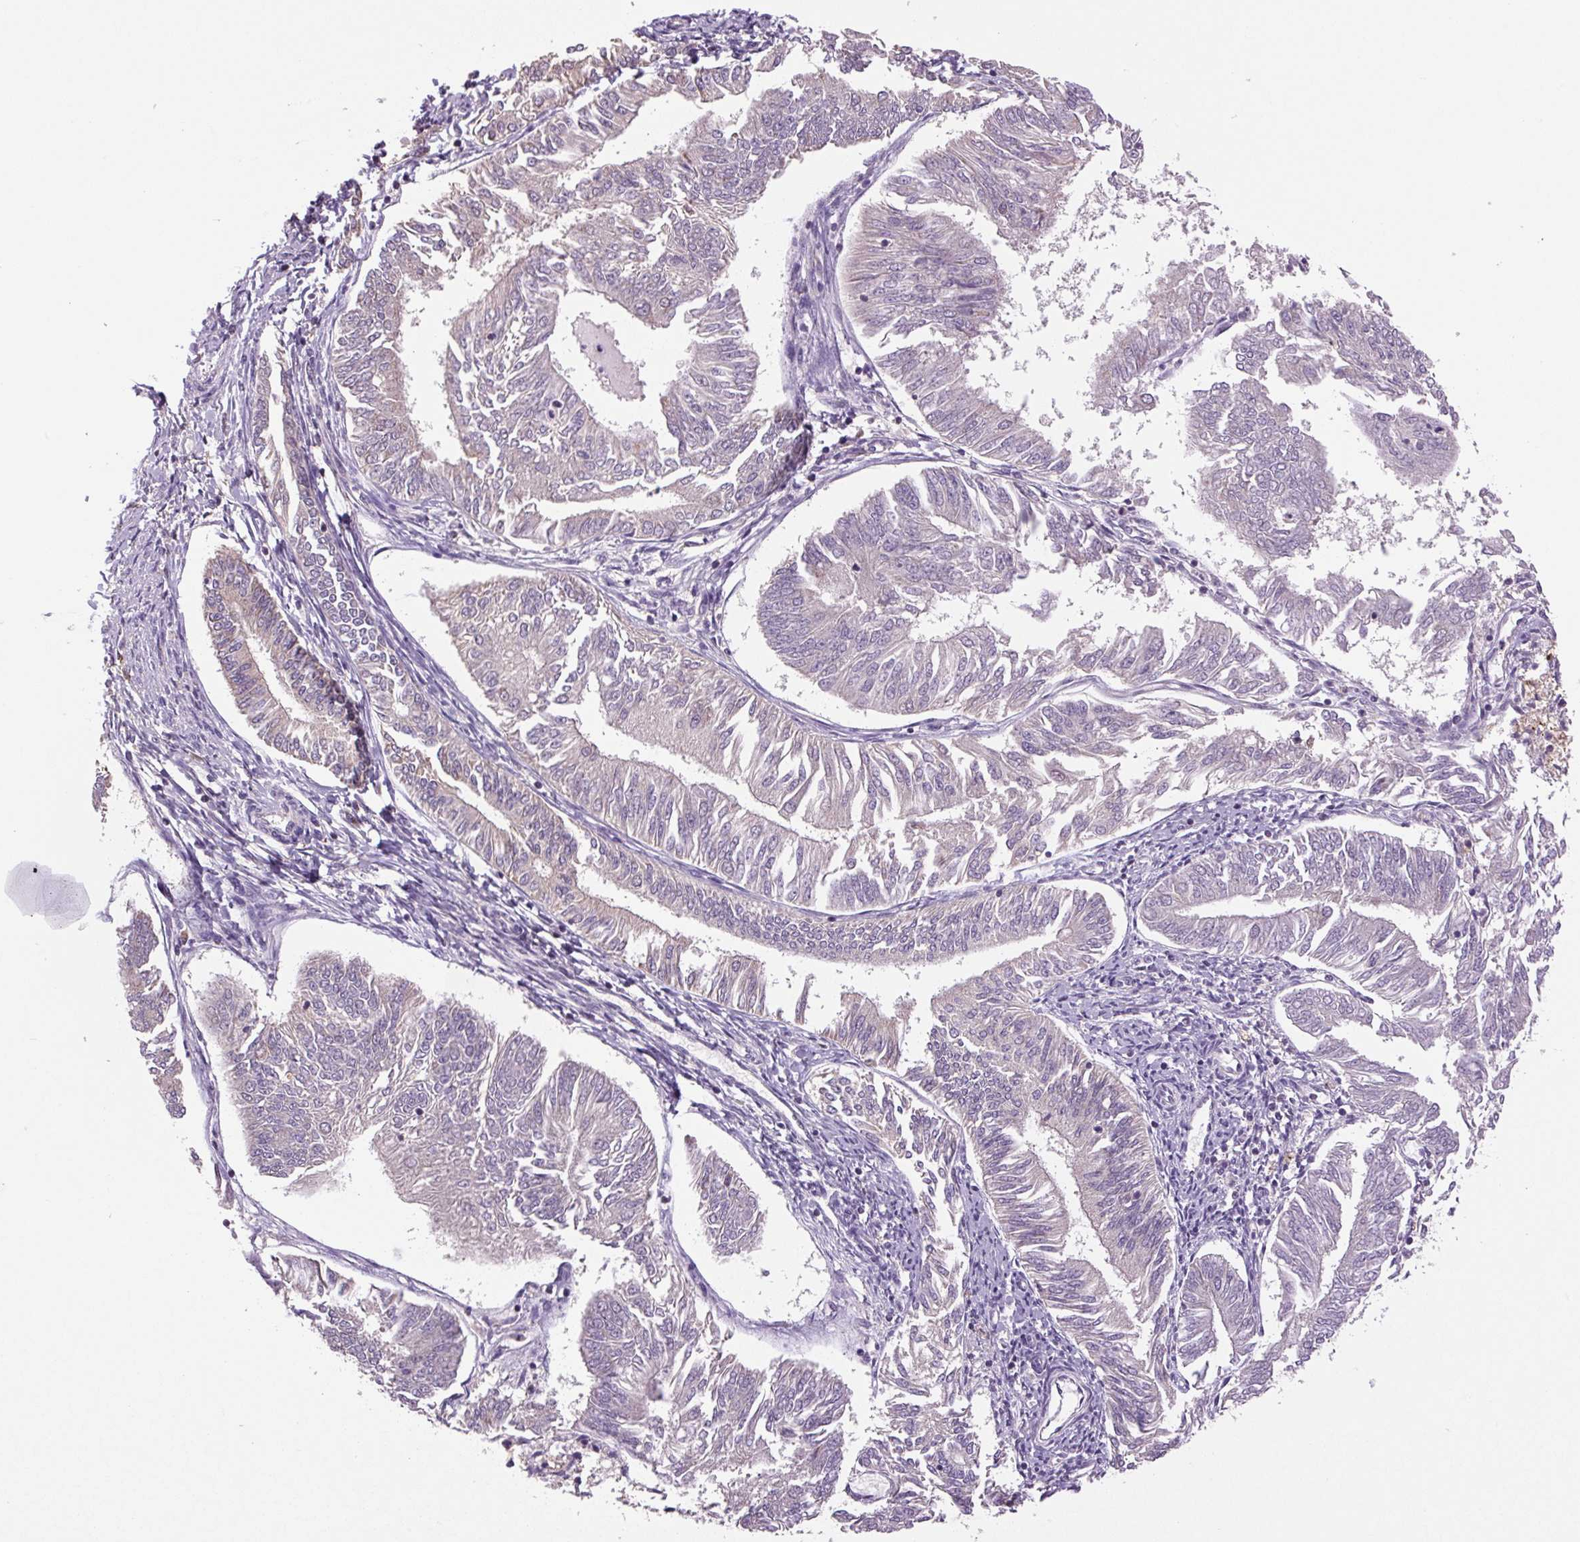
{"staining": {"intensity": "negative", "quantity": "none", "location": "none"}, "tissue": "endometrial cancer", "cell_type": "Tumor cells", "image_type": "cancer", "snomed": [{"axis": "morphology", "description": "Adenocarcinoma, NOS"}, {"axis": "topography", "description": "Endometrium"}], "caption": "This is an immunohistochemistry image of endometrial adenocarcinoma. There is no expression in tumor cells.", "gene": "SGF29", "patient": {"sex": "female", "age": 58}}